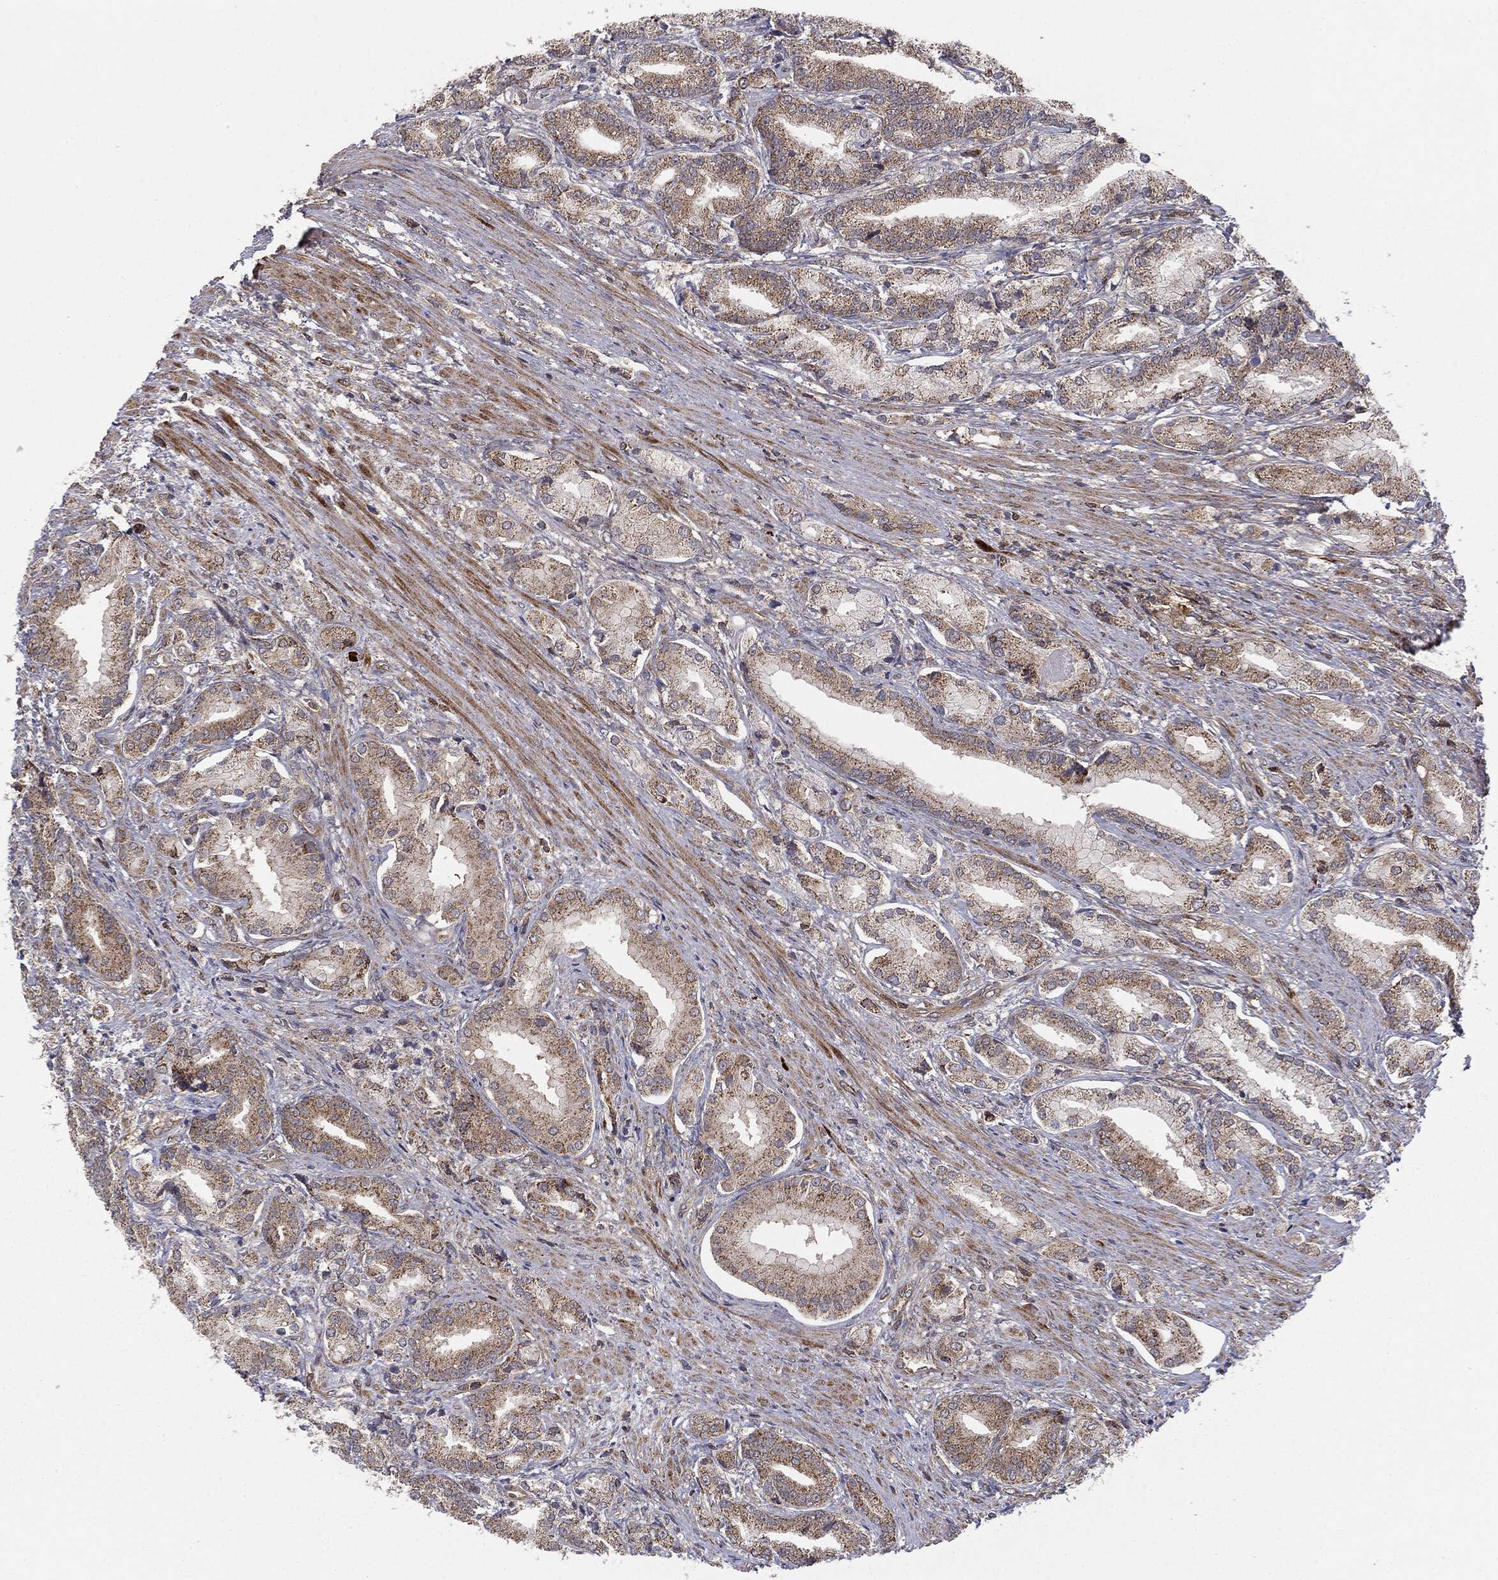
{"staining": {"intensity": "moderate", "quantity": ">75%", "location": "cytoplasmic/membranous"}, "tissue": "prostate cancer", "cell_type": "Tumor cells", "image_type": "cancer", "snomed": [{"axis": "morphology", "description": "Adenocarcinoma, High grade"}, {"axis": "topography", "description": "Prostate and seminal vesicle, NOS"}], "caption": "A micrograph of high-grade adenocarcinoma (prostate) stained for a protein exhibits moderate cytoplasmic/membranous brown staining in tumor cells.", "gene": "MTOR", "patient": {"sex": "male", "age": 61}}